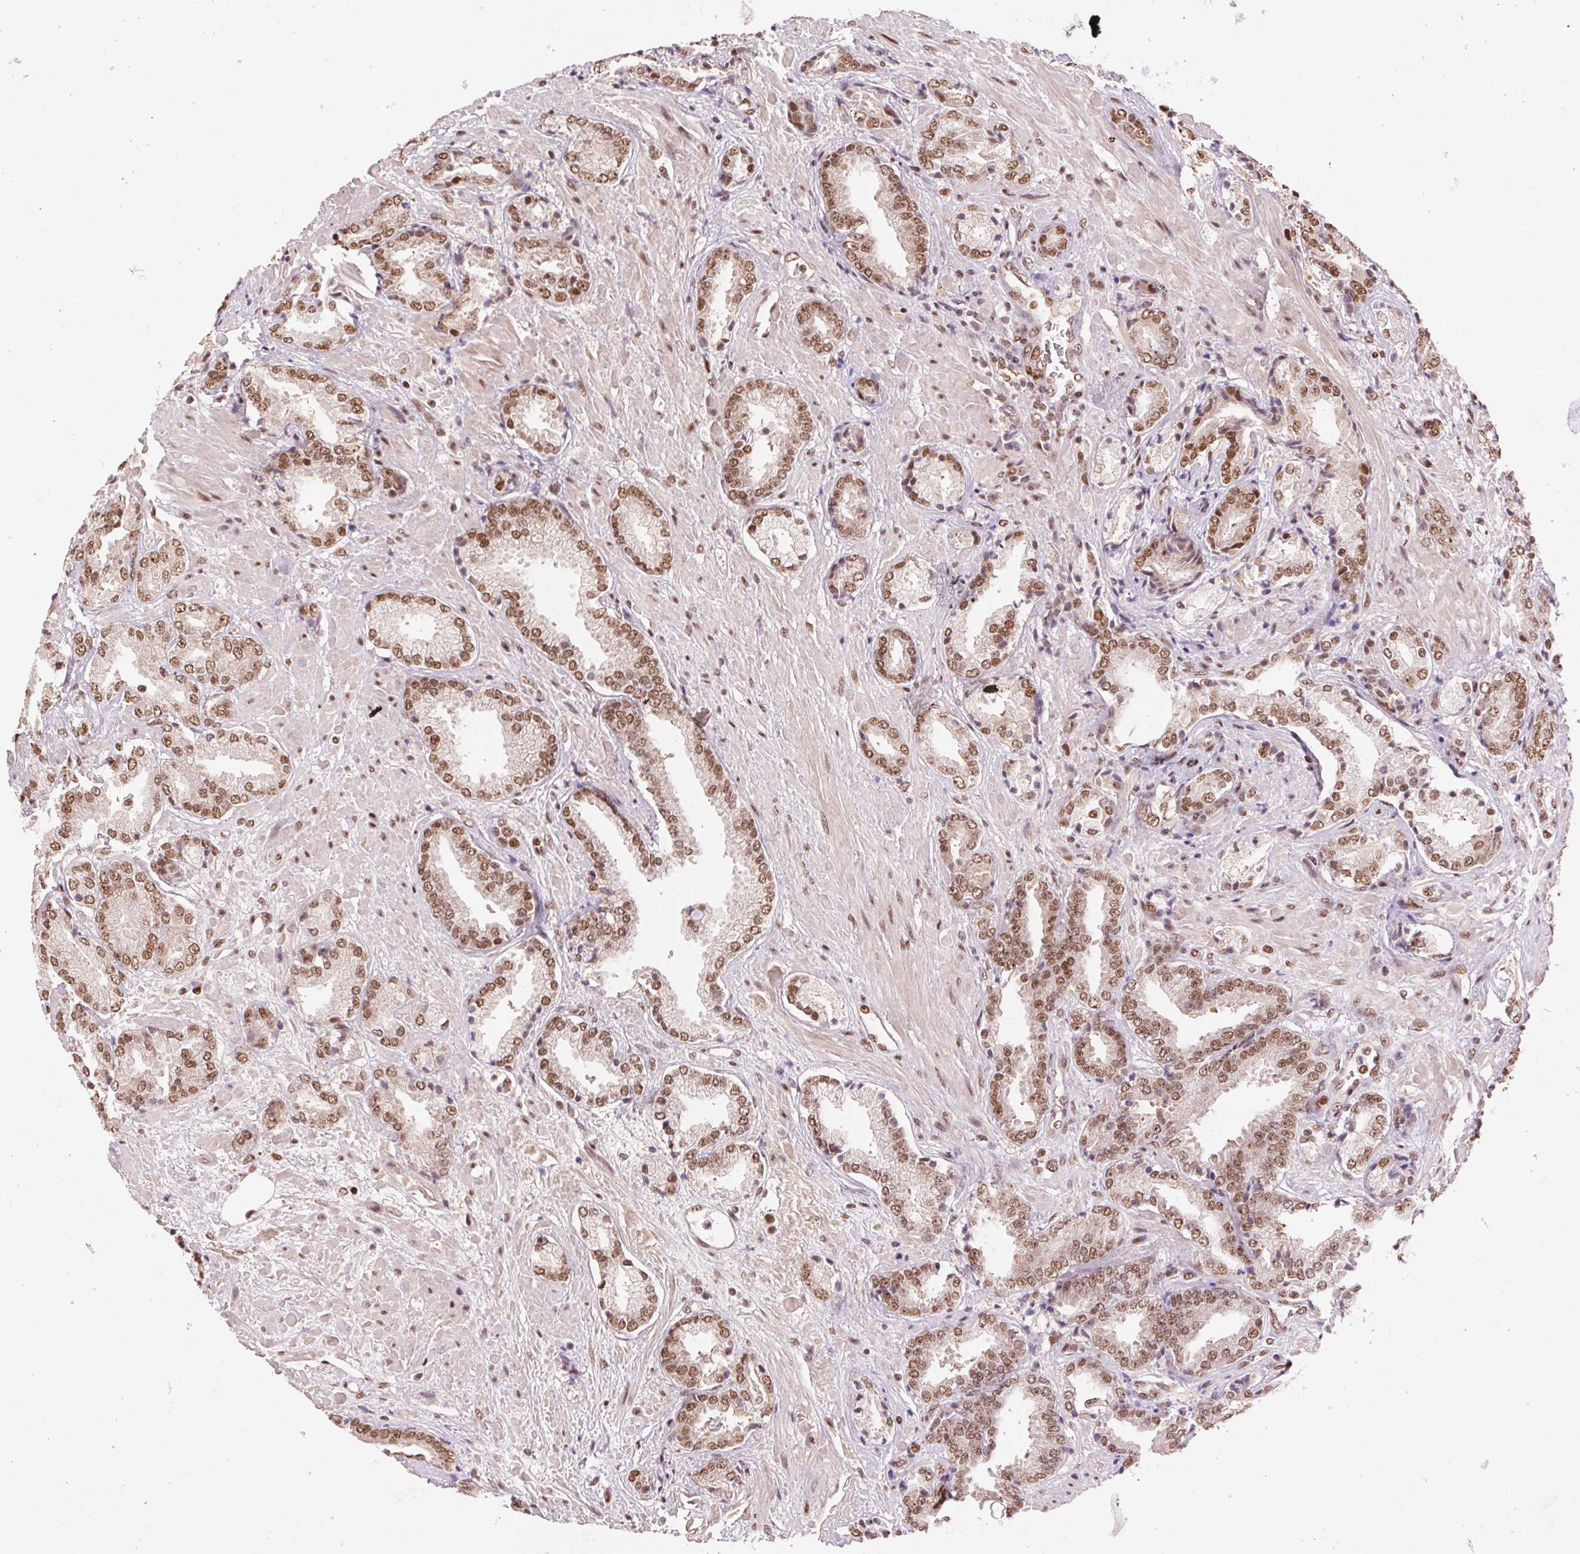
{"staining": {"intensity": "moderate", "quantity": ">75%", "location": "nuclear"}, "tissue": "prostate cancer", "cell_type": "Tumor cells", "image_type": "cancer", "snomed": [{"axis": "morphology", "description": "Adenocarcinoma, High grade"}, {"axis": "topography", "description": "Prostate"}], "caption": "Tumor cells show medium levels of moderate nuclear positivity in approximately >75% of cells in prostate cancer (high-grade adenocarcinoma).", "gene": "RAD23A", "patient": {"sex": "male", "age": 56}}